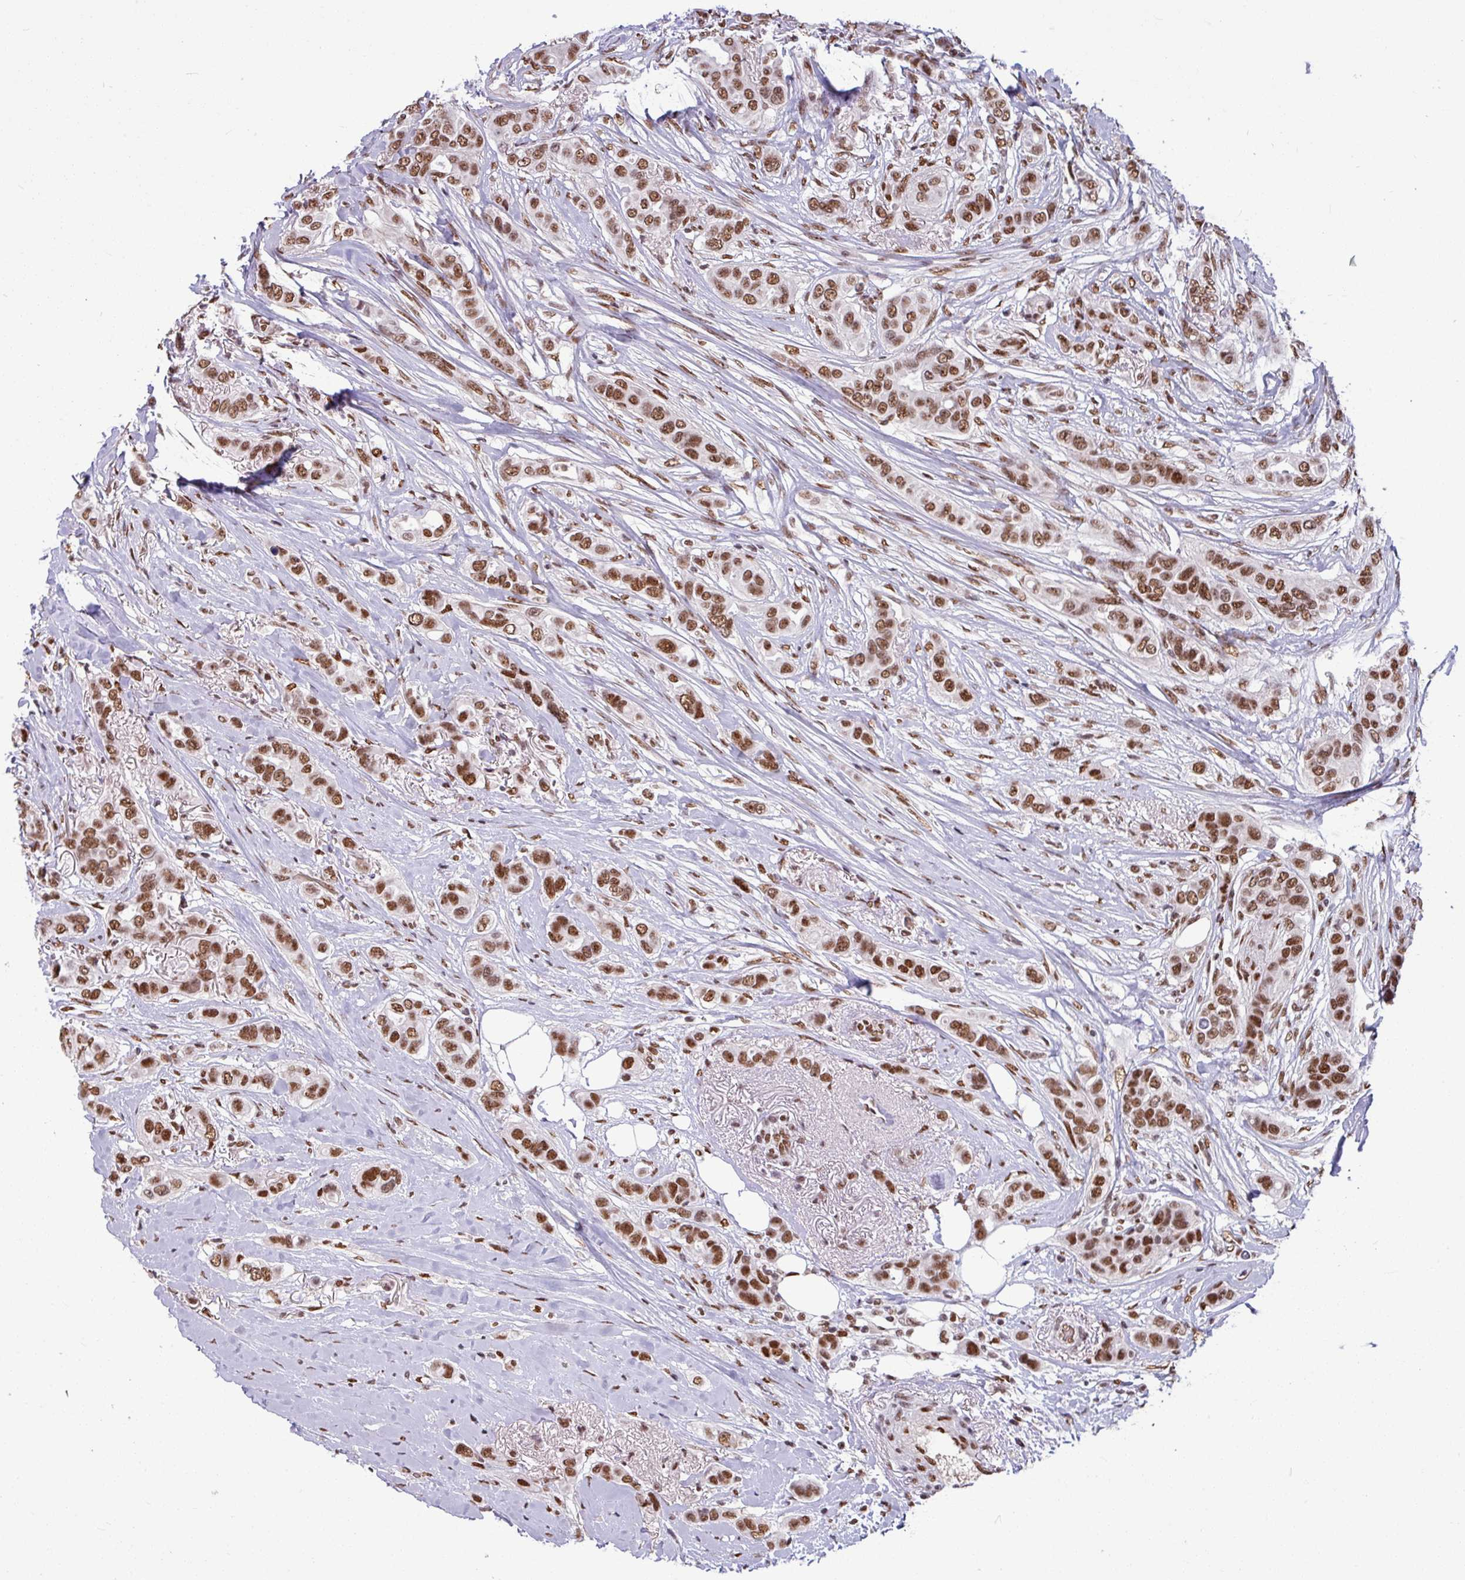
{"staining": {"intensity": "strong", "quantity": ">75%", "location": "nuclear"}, "tissue": "breast cancer", "cell_type": "Tumor cells", "image_type": "cancer", "snomed": [{"axis": "morphology", "description": "Lobular carcinoma"}, {"axis": "topography", "description": "Breast"}], "caption": "Immunohistochemical staining of breast cancer (lobular carcinoma) displays strong nuclear protein positivity in about >75% of tumor cells.", "gene": "TDG", "patient": {"sex": "female", "age": 51}}